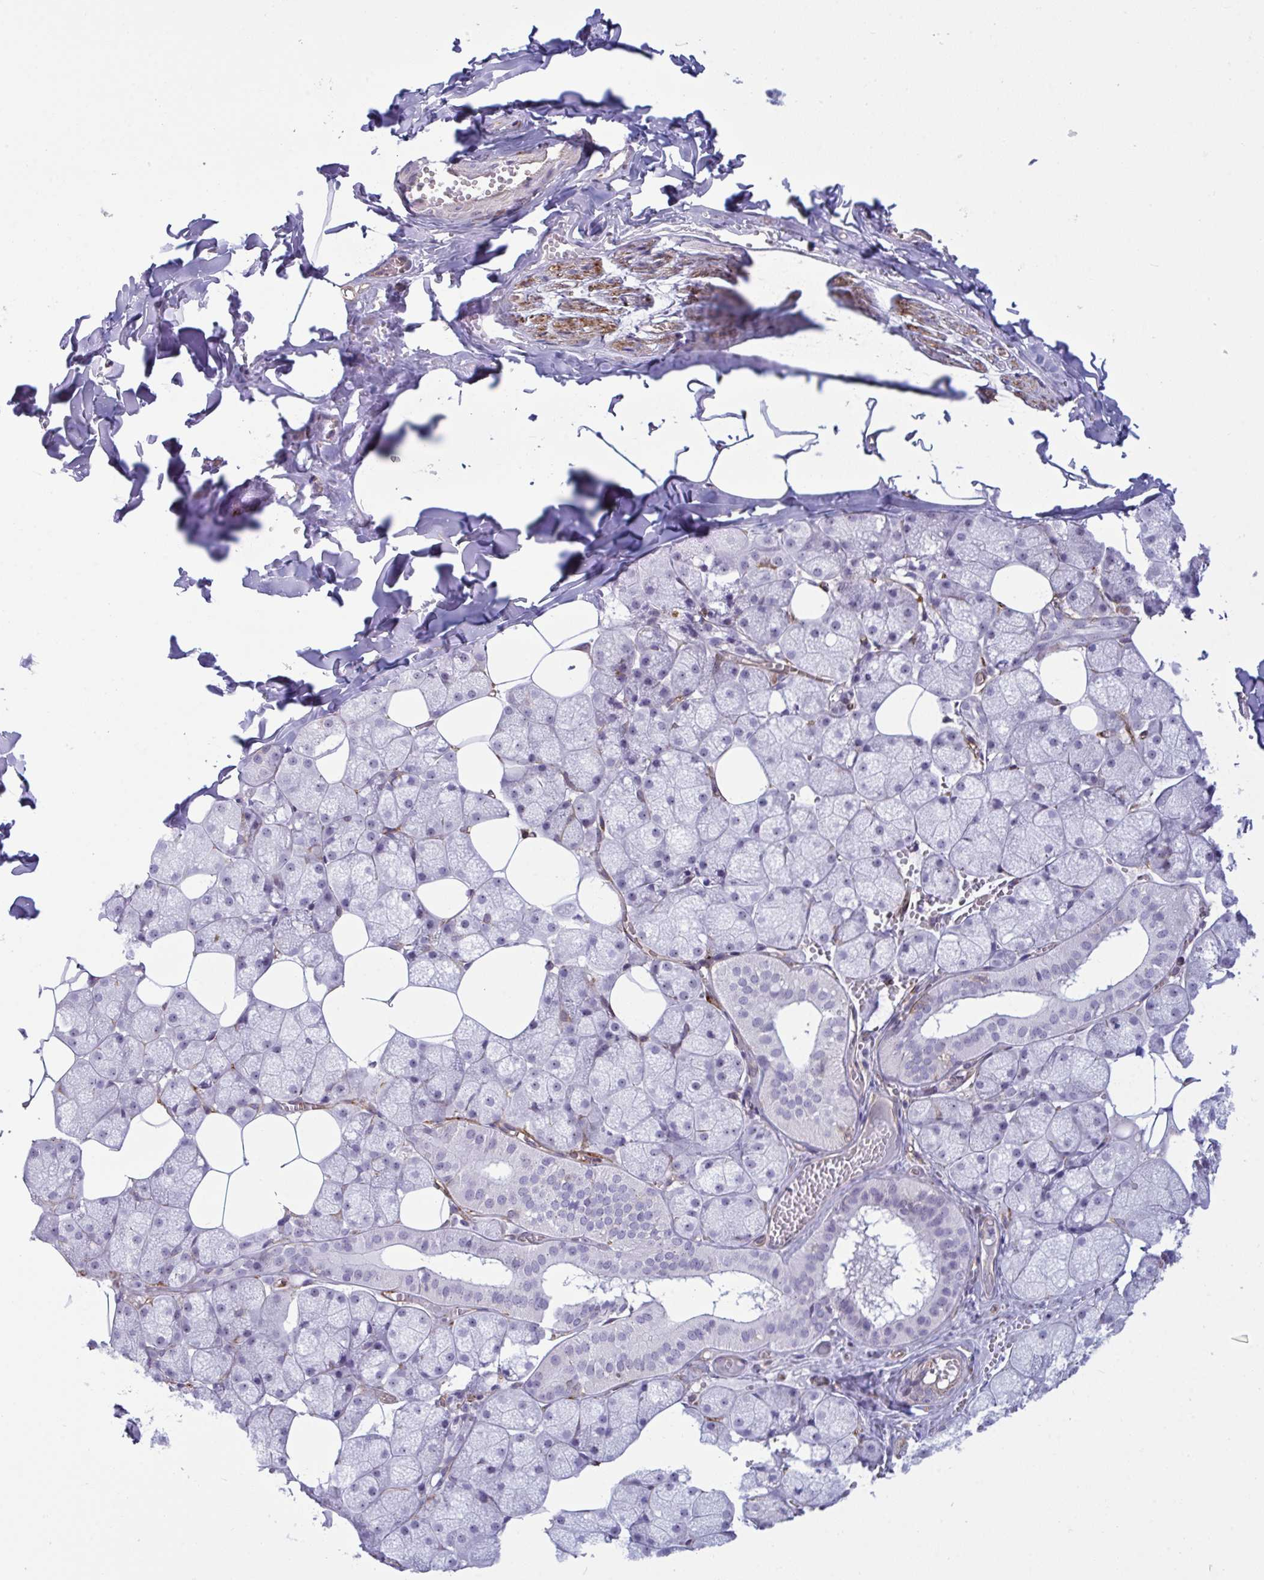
{"staining": {"intensity": "negative", "quantity": "none", "location": "none"}, "tissue": "salivary gland", "cell_type": "Glandular cells", "image_type": "normal", "snomed": [{"axis": "morphology", "description": "Normal tissue, NOS"}, {"axis": "topography", "description": "Salivary gland"}, {"axis": "topography", "description": "Peripheral nerve tissue"}], "caption": "DAB (3,3'-diaminobenzidine) immunohistochemical staining of benign salivary gland displays no significant positivity in glandular cells.", "gene": "PRRT4", "patient": {"sex": "male", "age": 38}}